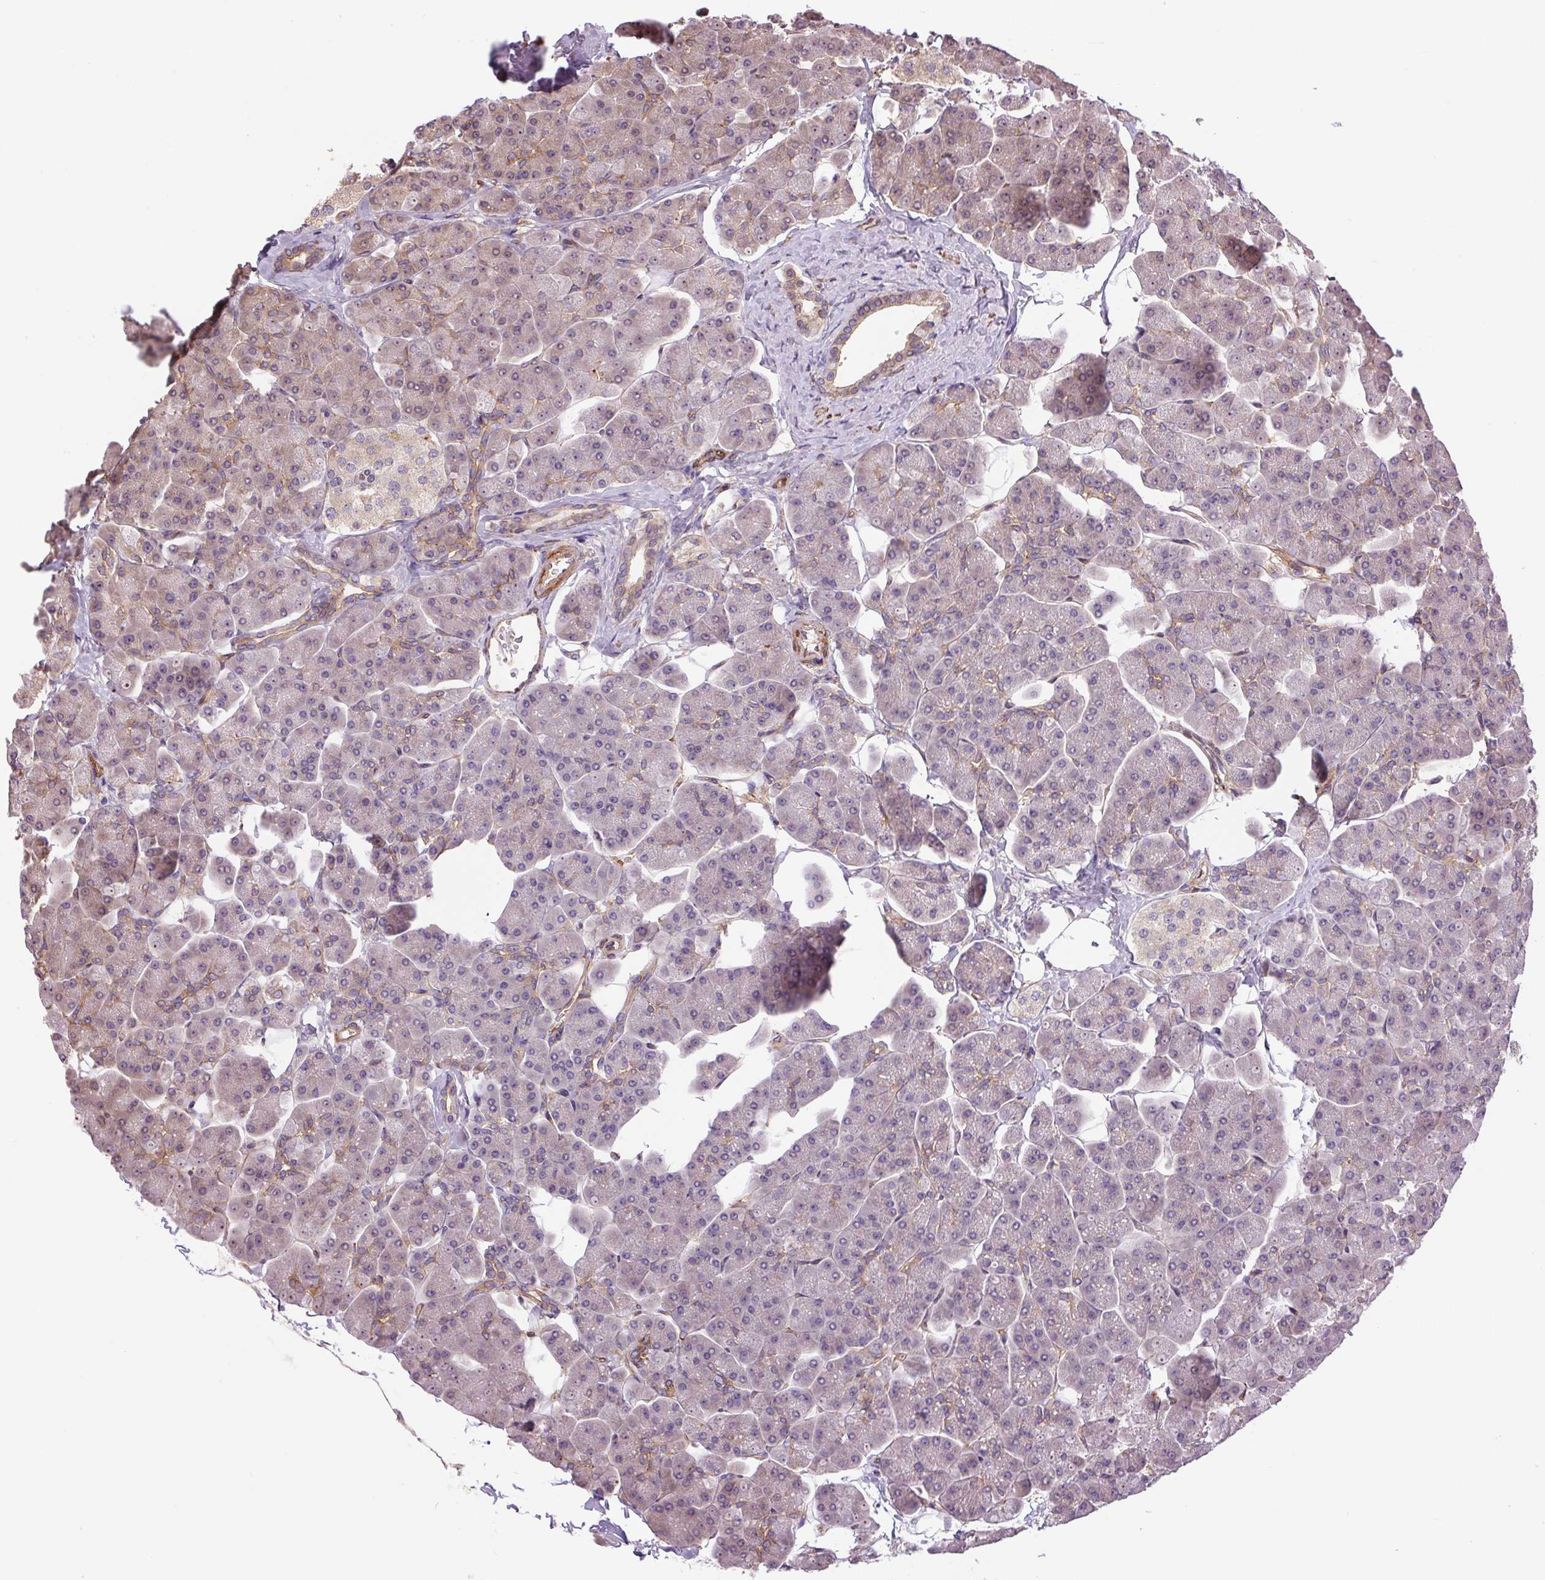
{"staining": {"intensity": "moderate", "quantity": "<25%", "location": "cytoplasmic/membranous"}, "tissue": "pancreas", "cell_type": "Exocrine glandular cells", "image_type": "normal", "snomed": [{"axis": "morphology", "description": "Normal tissue, NOS"}, {"axis": "topography", "description": "Pancreas"}, {"axis": "topography", "description": "Peripheral nerve tissue"}], "caption": "DAB (3,3'-diaminobenzidine) immunohistochemical staining of benign pancreas displays moderate cytoplasmic/membranous protein expression in about <25% of exocrine glandular cells.", "gene": "SEPTIN10", "patient": {"sex": "male", "age": 54}}